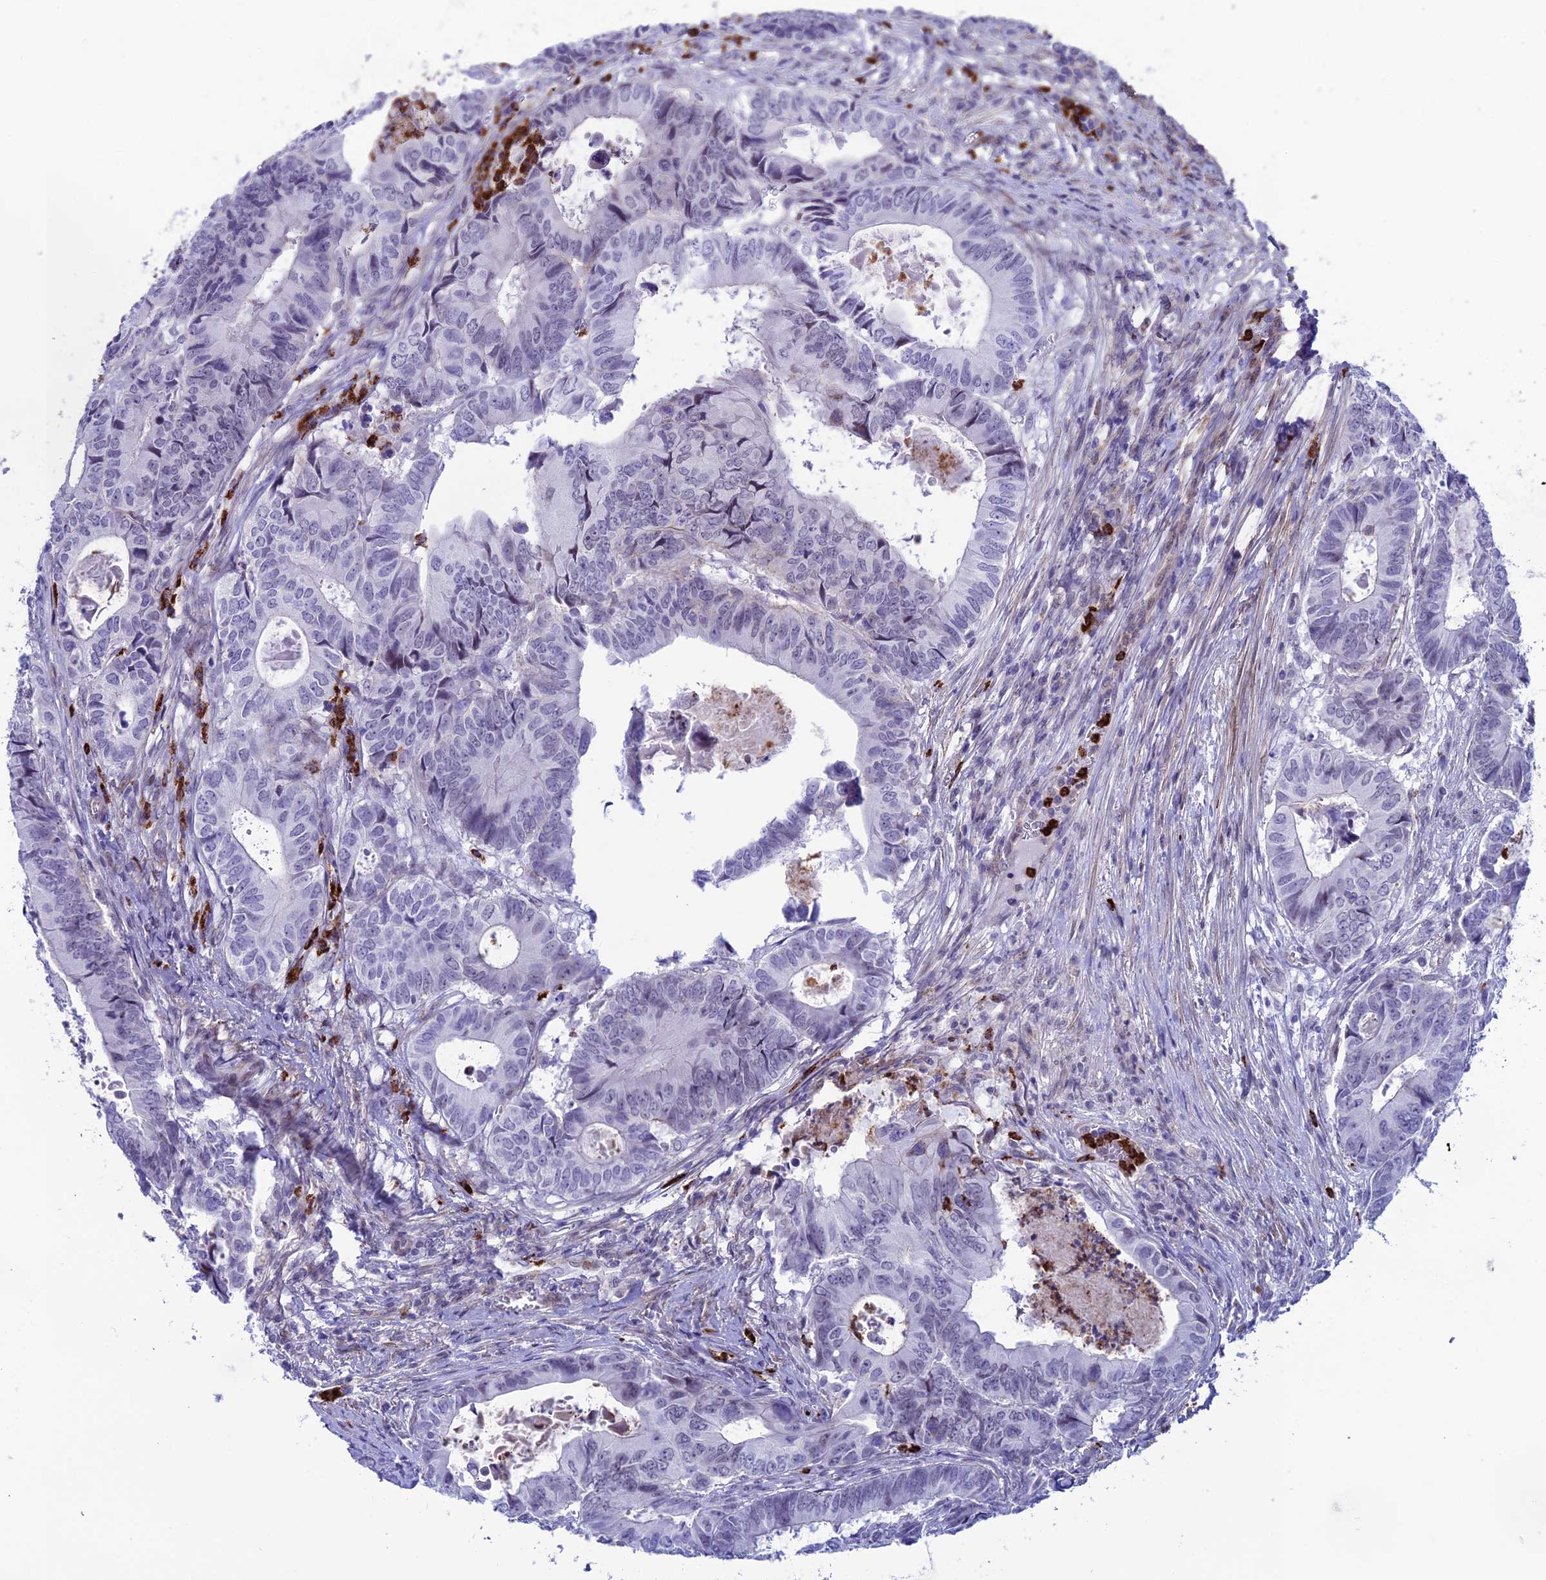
{"staining": {"intensity": "weak", "quantity": "<25%", "location": "nuclear"}, "tissue": "colorectal cancer", "cell_type": "Tumor cells", "image_type": "cancer", "snomed": [{"axis": "morphology", "description": "Adenocarcinoma, NOS"}, {"axis": "topography", "description": "Colon"}], "caption": "Human colorectal cancer stained for a protein using IHC exhibits no positivity in tumor cells.", "gene": "COL6A6", "patient": {"sex": "male", "age": 85}}